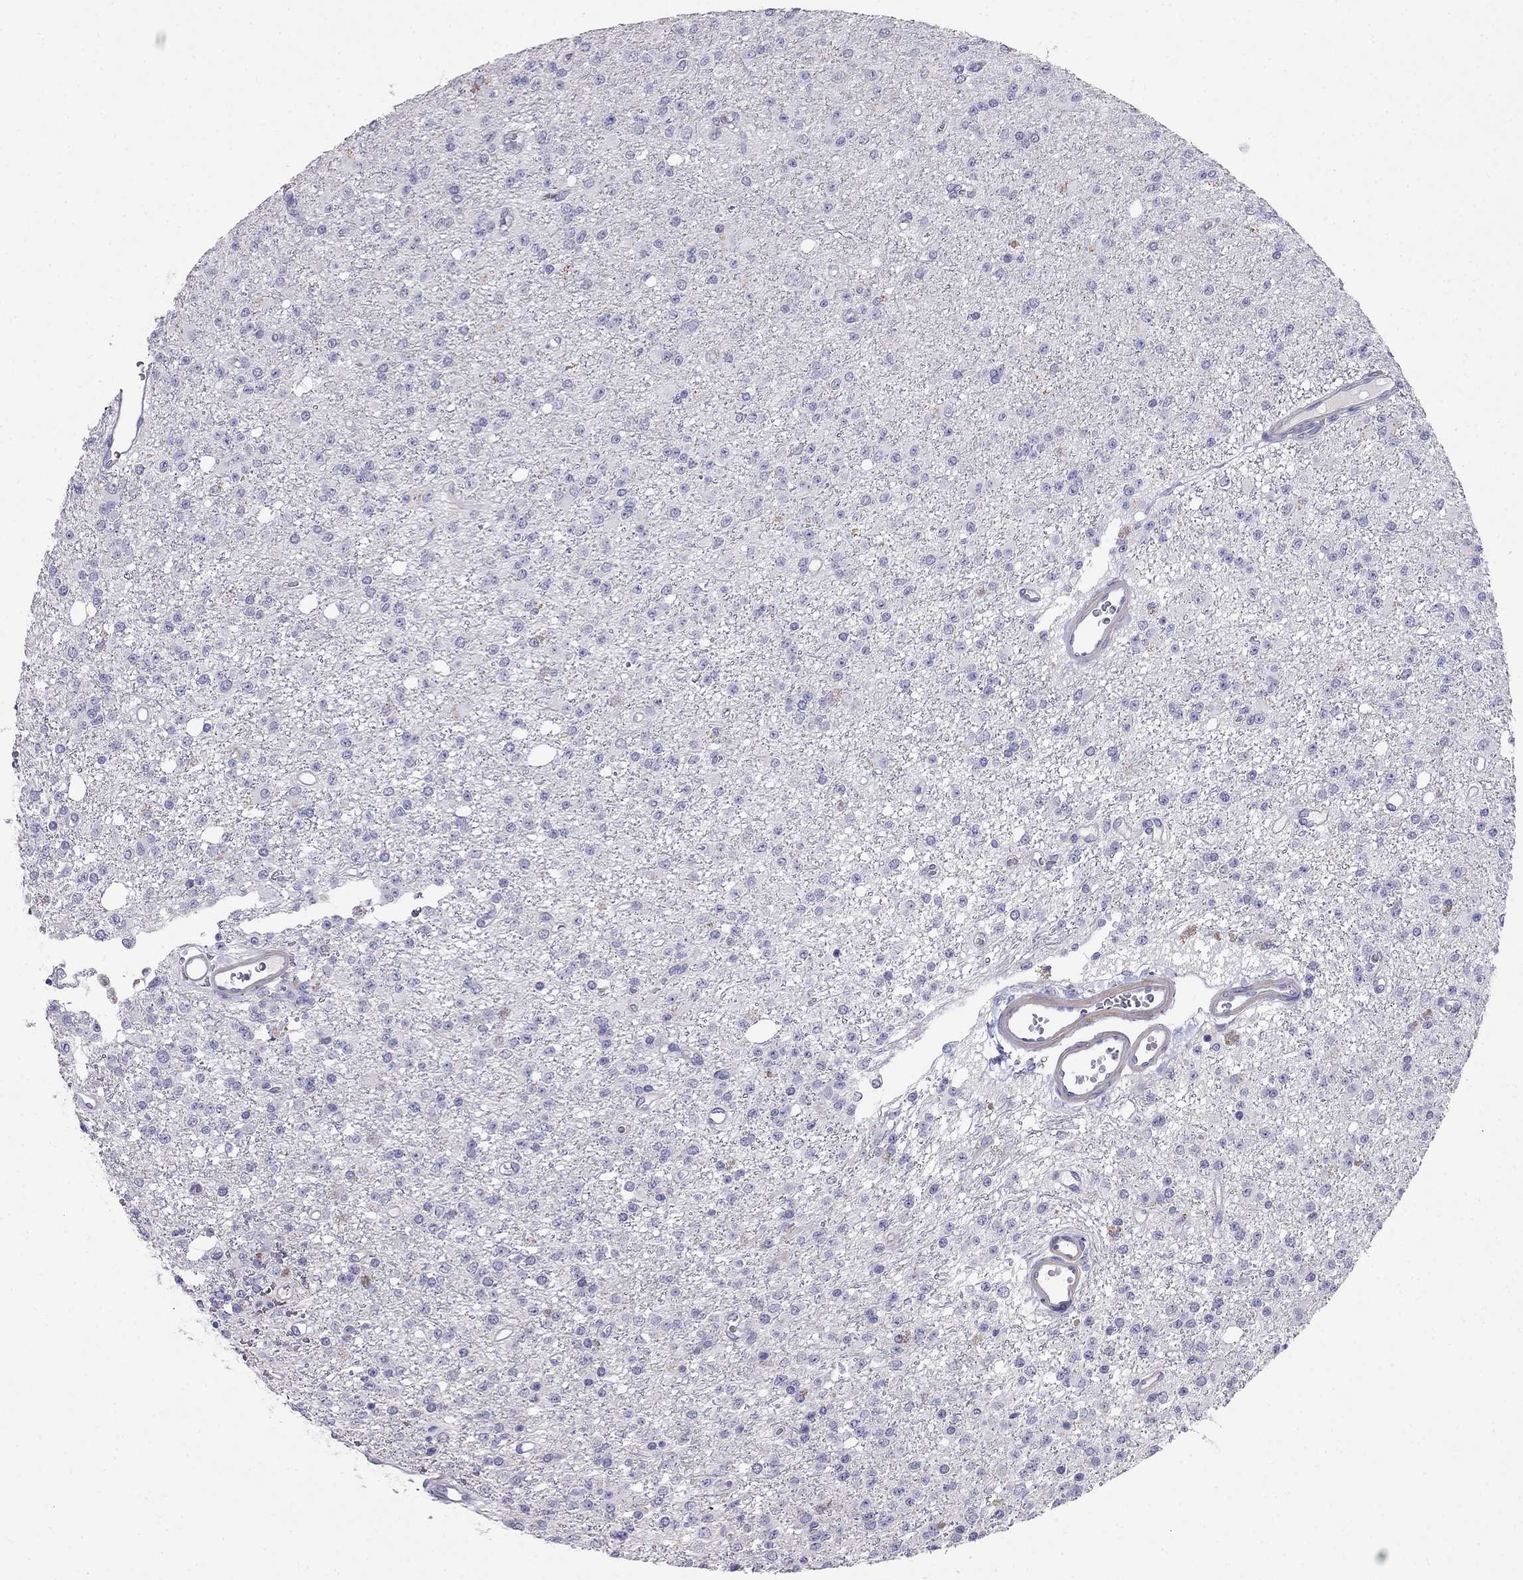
{"staining": {"intensity": "negative", "quantity": "none", "location": "none"}, "tissue": "glioma", "cell_type": "Tumor cells", "image_type": "cancer", "snomed": [{"axis": "morphology", "description": "Glioma, malignant, Low grade"}, {"axis": "topography", "description": "Brain"}], "caption": "Immunohistochemistry of human malignant glioma (low-grade) displays no positivity in tumor cells. Brightfield microscopy of immunohistochemistry stained with DAB (brown) and hematoxylin (blue), captured at high magnification.", "gene": "LY6H", "patient": {"sex": "female", "age": 45}}